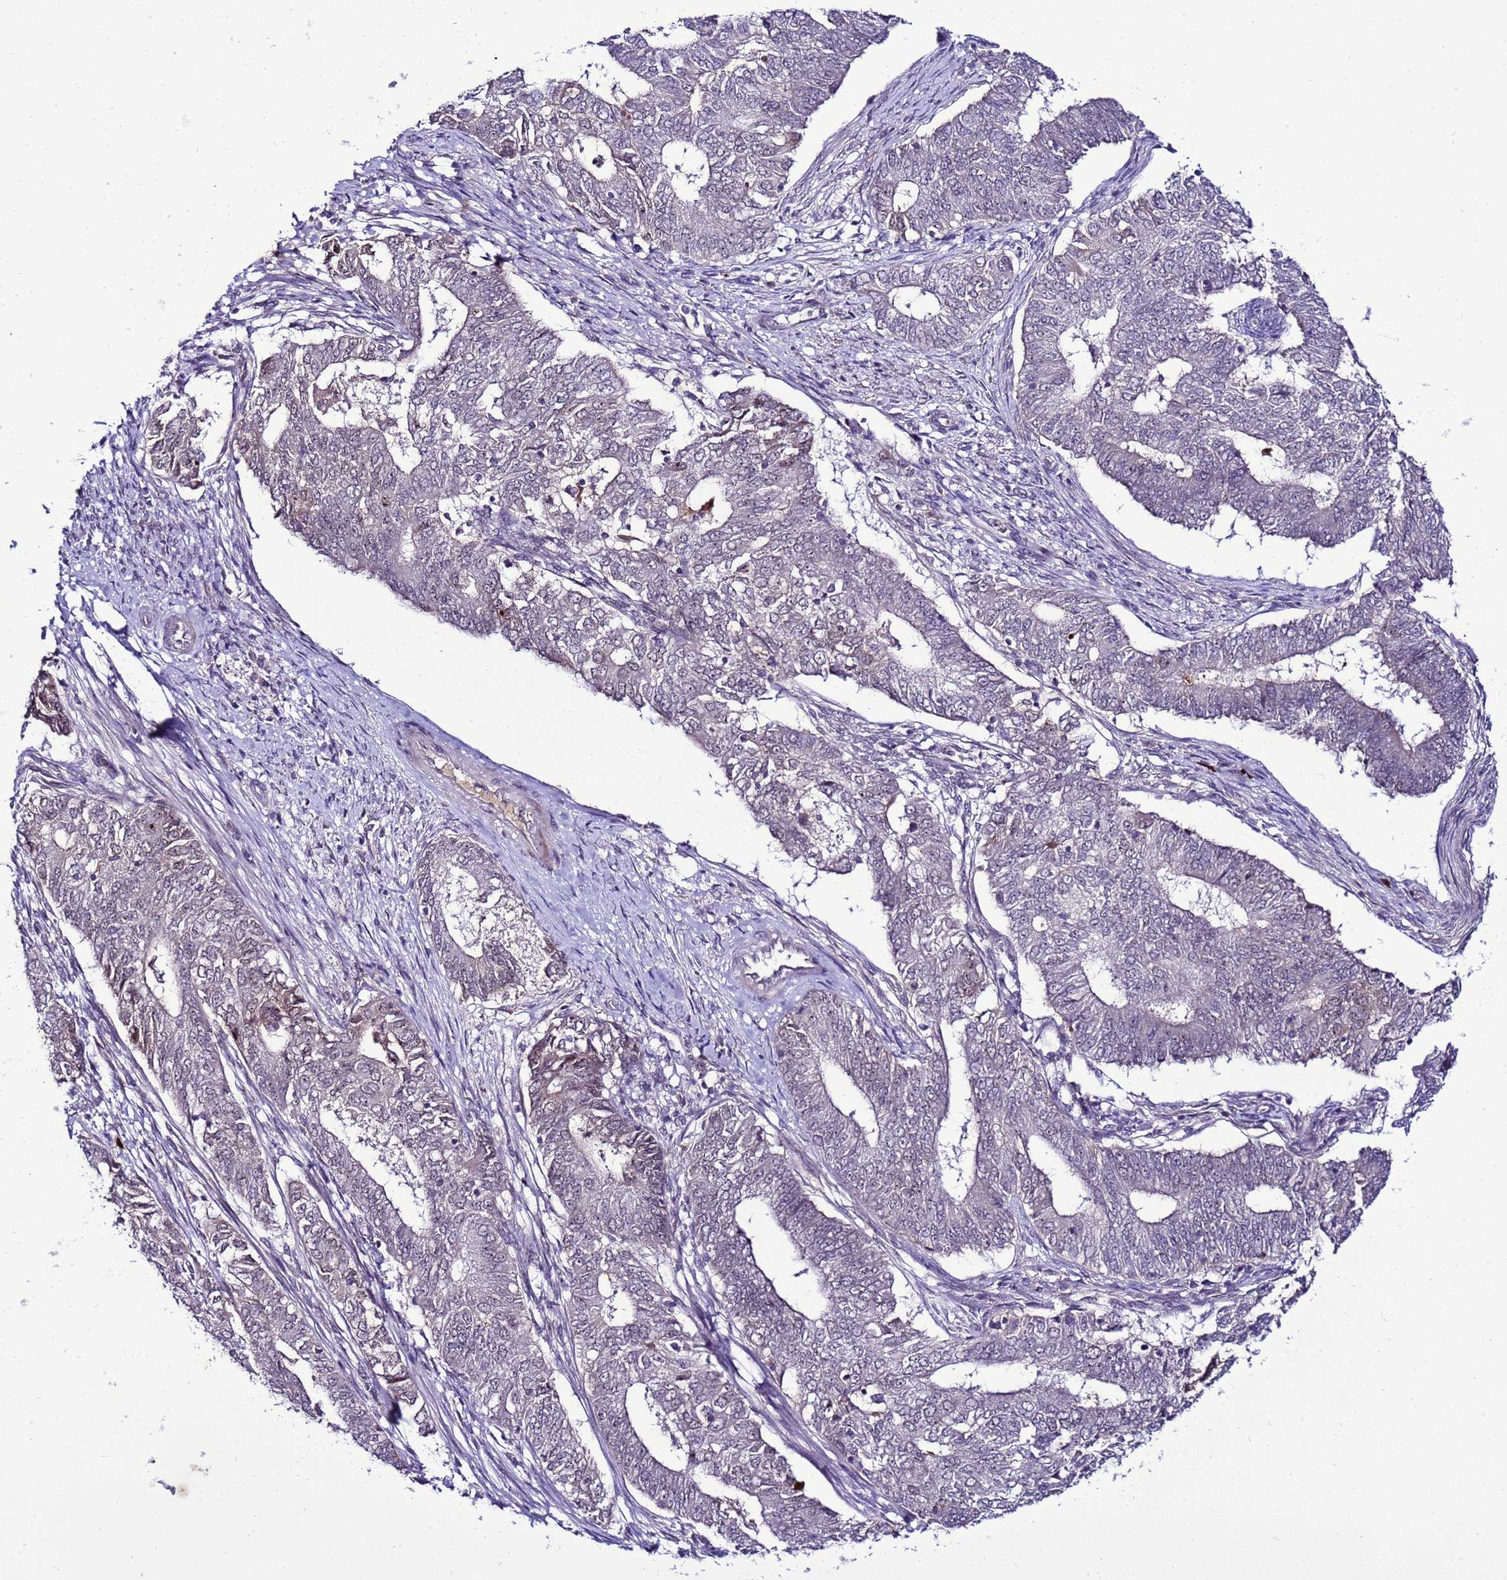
{"staining": {"intensity": "negative", "quantity": "none", "location": "none"}, "tissue": "endometrial cancer", "cell_type": "Tumor cells", "image_type": "cancer", "snomed": [{"axis": "morphology", "description": "Adenocarcinoma, NOS"}, {"axis": "topography", "description": "Endometrium"}], "caption": "A high-resolution image shows immunohistochemistry (IHC) staining of endometrial cancer (adenocarcinoma), which displays no significant expression in tumor cells.", "gene": "C19orf47", "patient": {"sex": "female", "age": 62}}